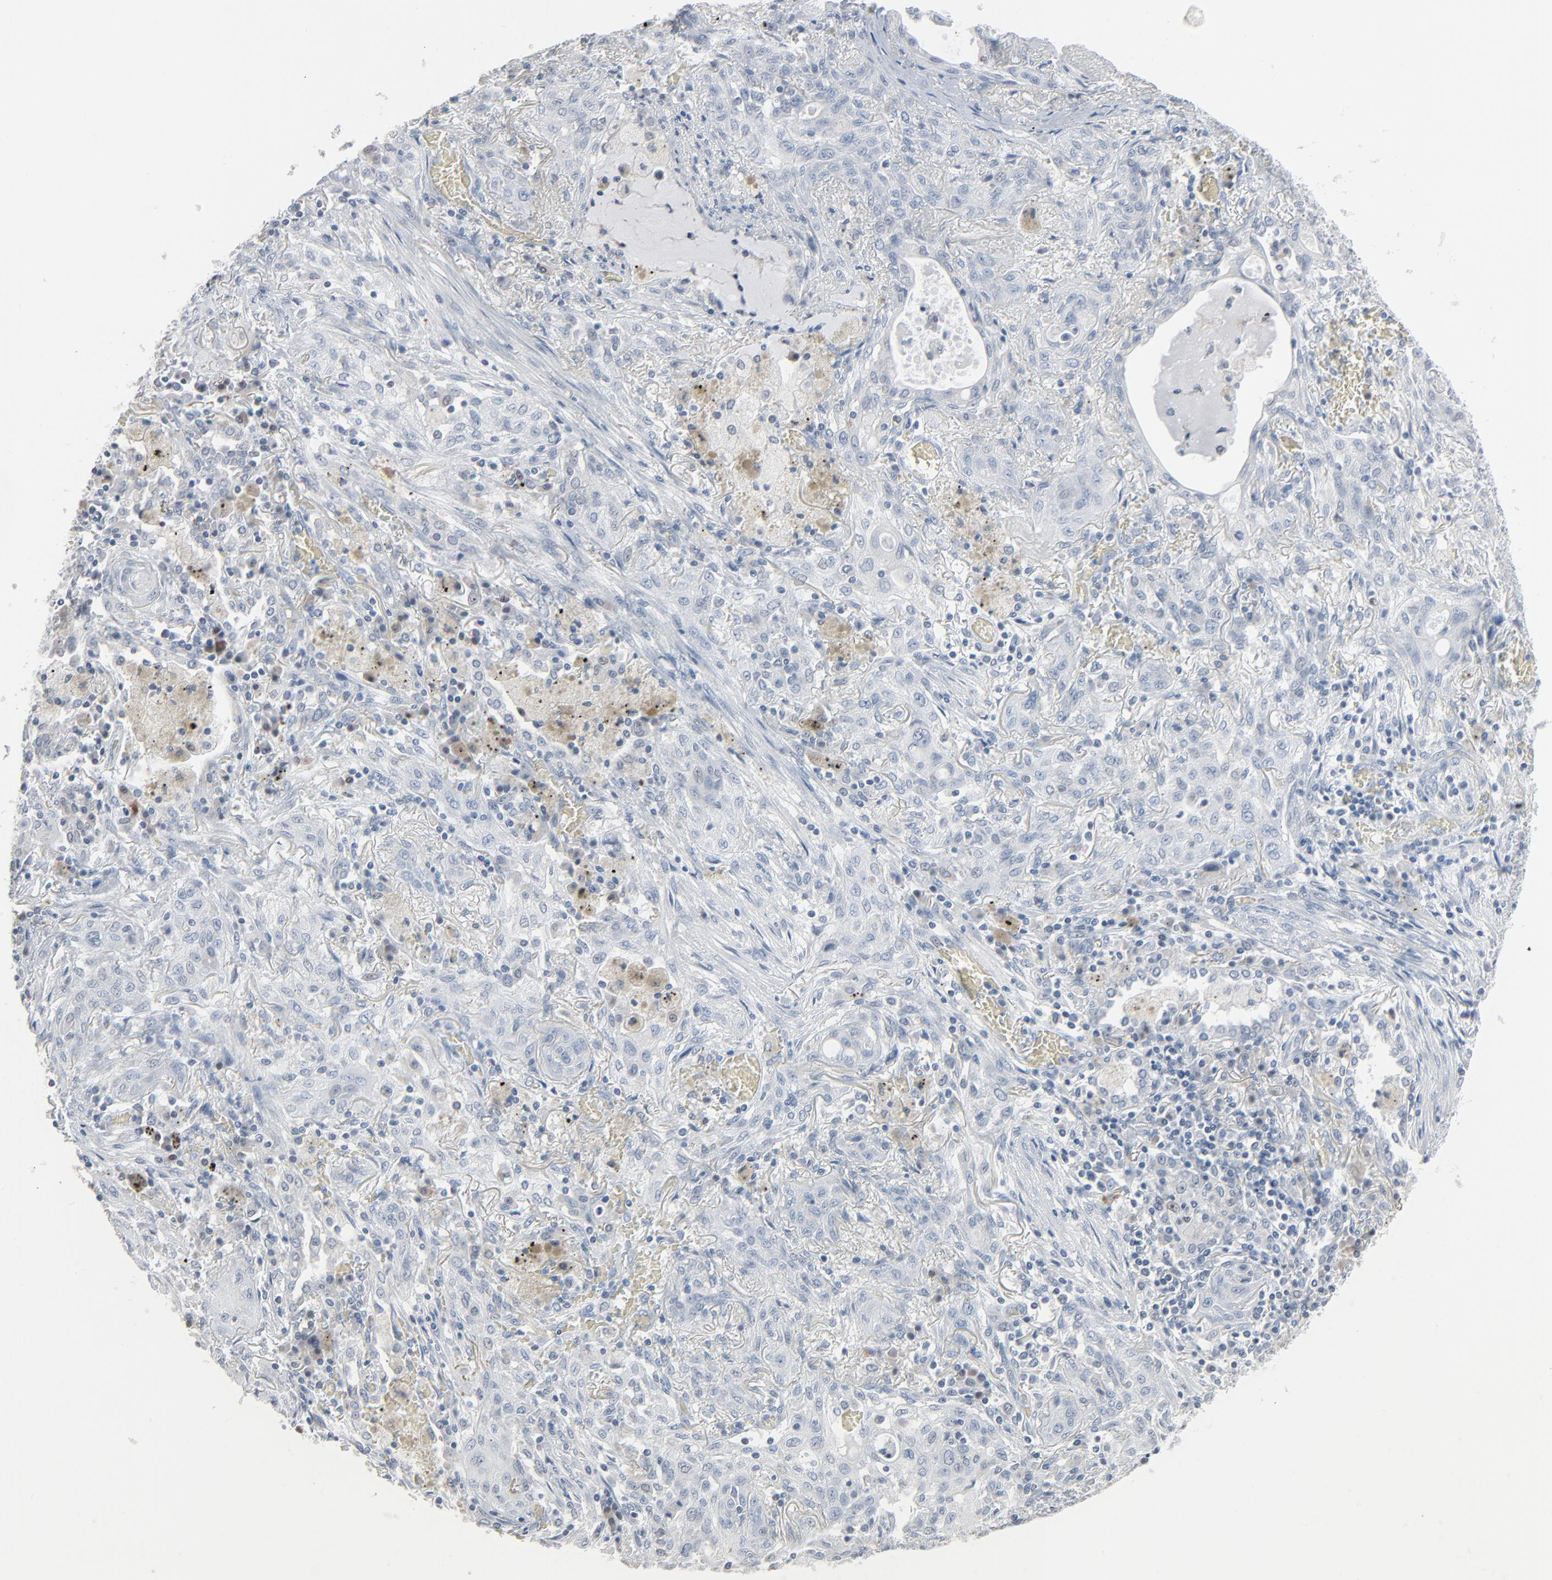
{"staining": {"intensity": "negative", "quantity": "none", "location": "none"}, "tissue": "lung cancer", "cell_type": "Tumor cells", "image_type": "cancer", "snomed": [{"axis": "morphology", "description": "Squamous cell carcinoma, NOS"}, {"axis": "topography", "description": "Lung"}], "caption": "Photomicrograph shows no protein expression in tumor cells of lung squamous cell carcinoma tissue. Brightfield microscopy of IHC stained with DAB (brown) and hematoxylin (blue), captured at high magnification.", "gene": "SAGE1", "patient": {"sex": "female", "age": 47}}